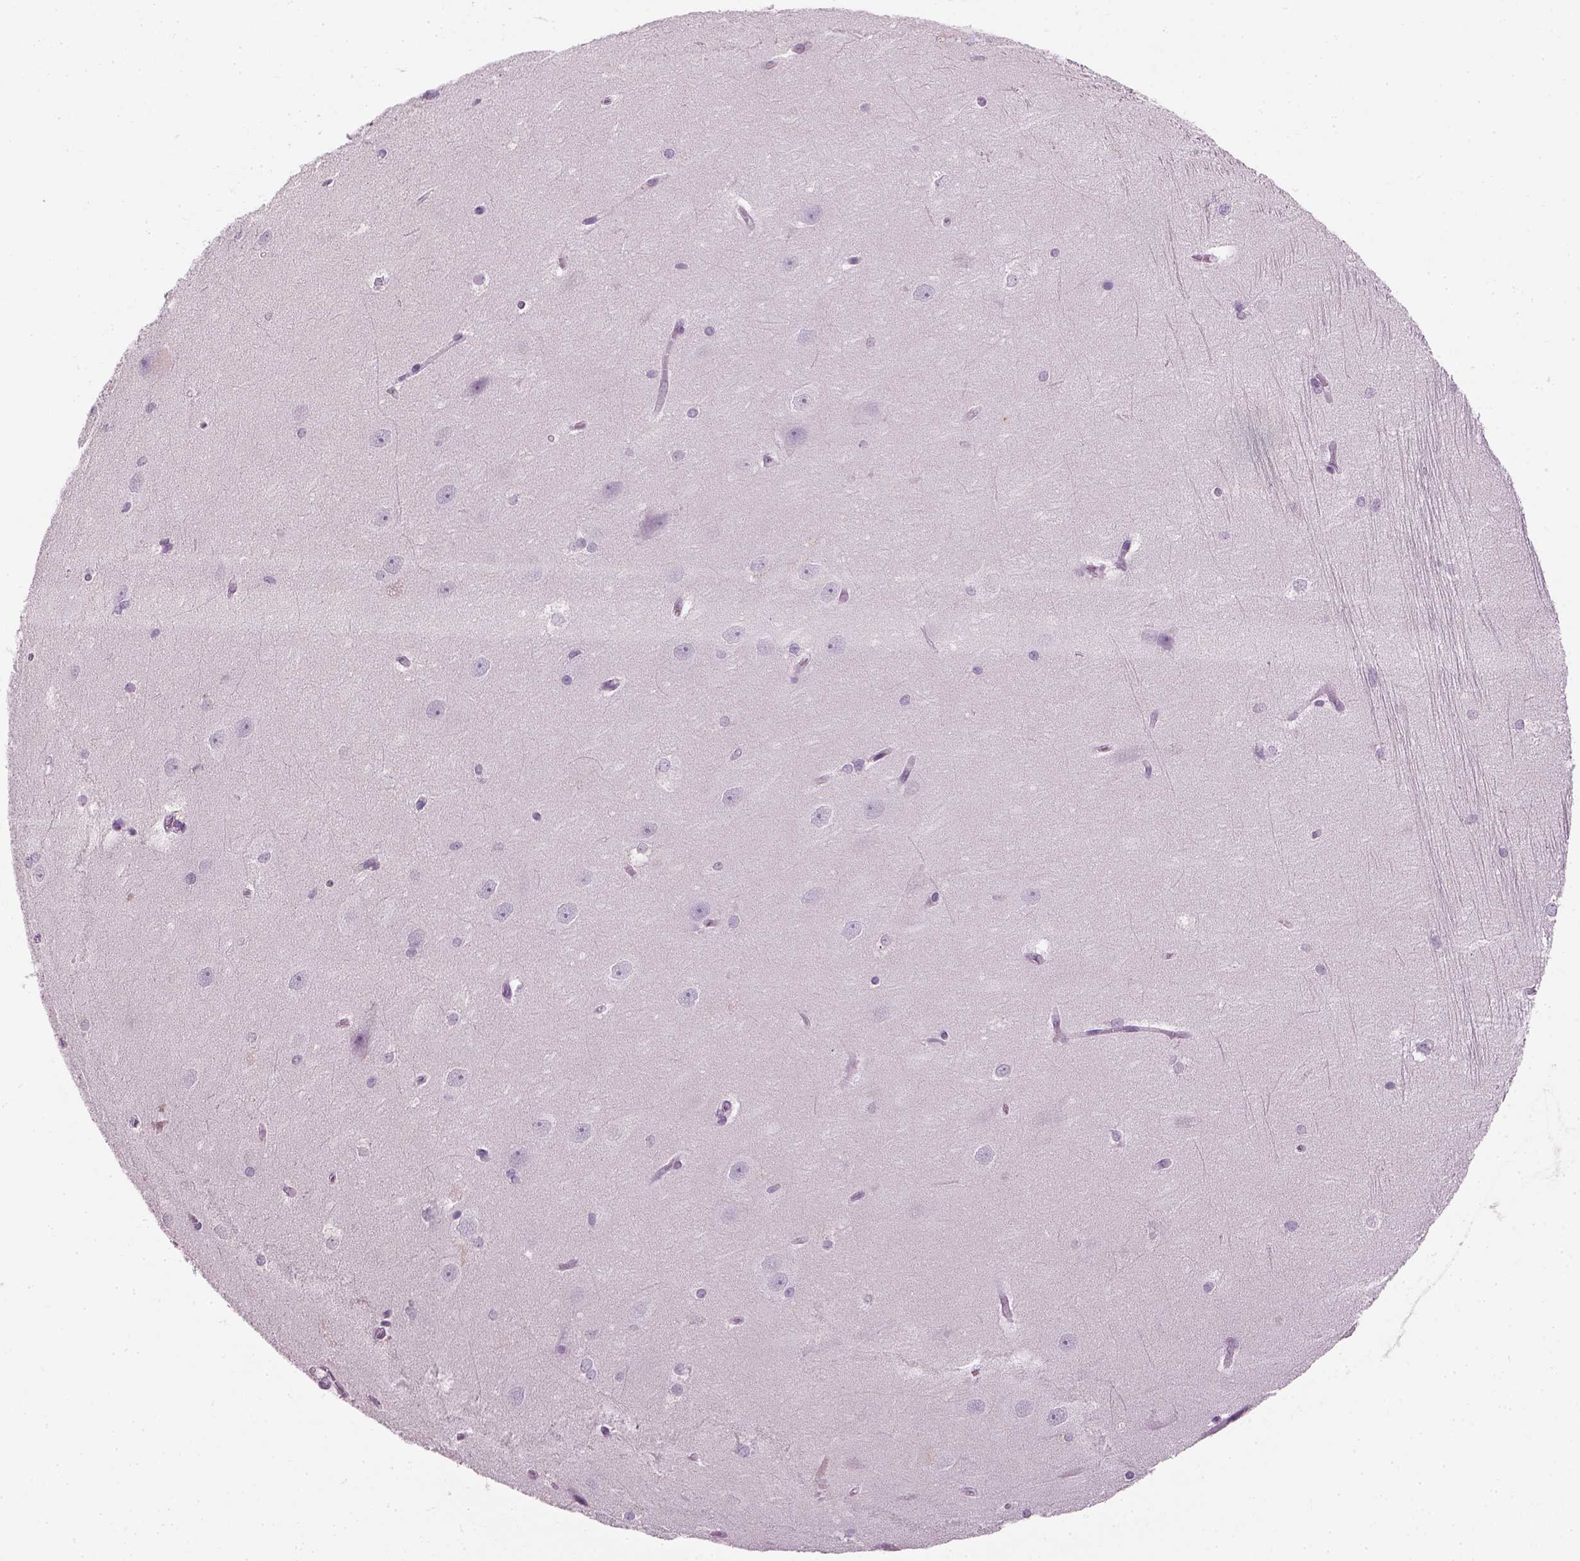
{"staining": {"intensity": "negative", "quantity": "none", "location": "none"}, "tissue": "hippocampus", "cell_type": "Glial cells", "image_type": "normal", "snomed": [{"axis": "morphology", "description": "Normal tissue, NOS"}, {"axis": "topography", "description": "Cerebral cortex"}, {"axis": "topography", "description": "Hippocampus"}], "caption": "This micrograph is of unremarkable hippocampus stained with IHC to label a protein in brown with the nuclei are counter-stained blue. There is no expression in glial cells. Brightfield microscopy of immunohistochemistry (IHC) stained with DAB (3,3'-diaminobenzidine) (brown) and hematoxylin (blue), captured at high magnification.", "gene": "TH", "patient": {"sex": "female", "age": 19}}